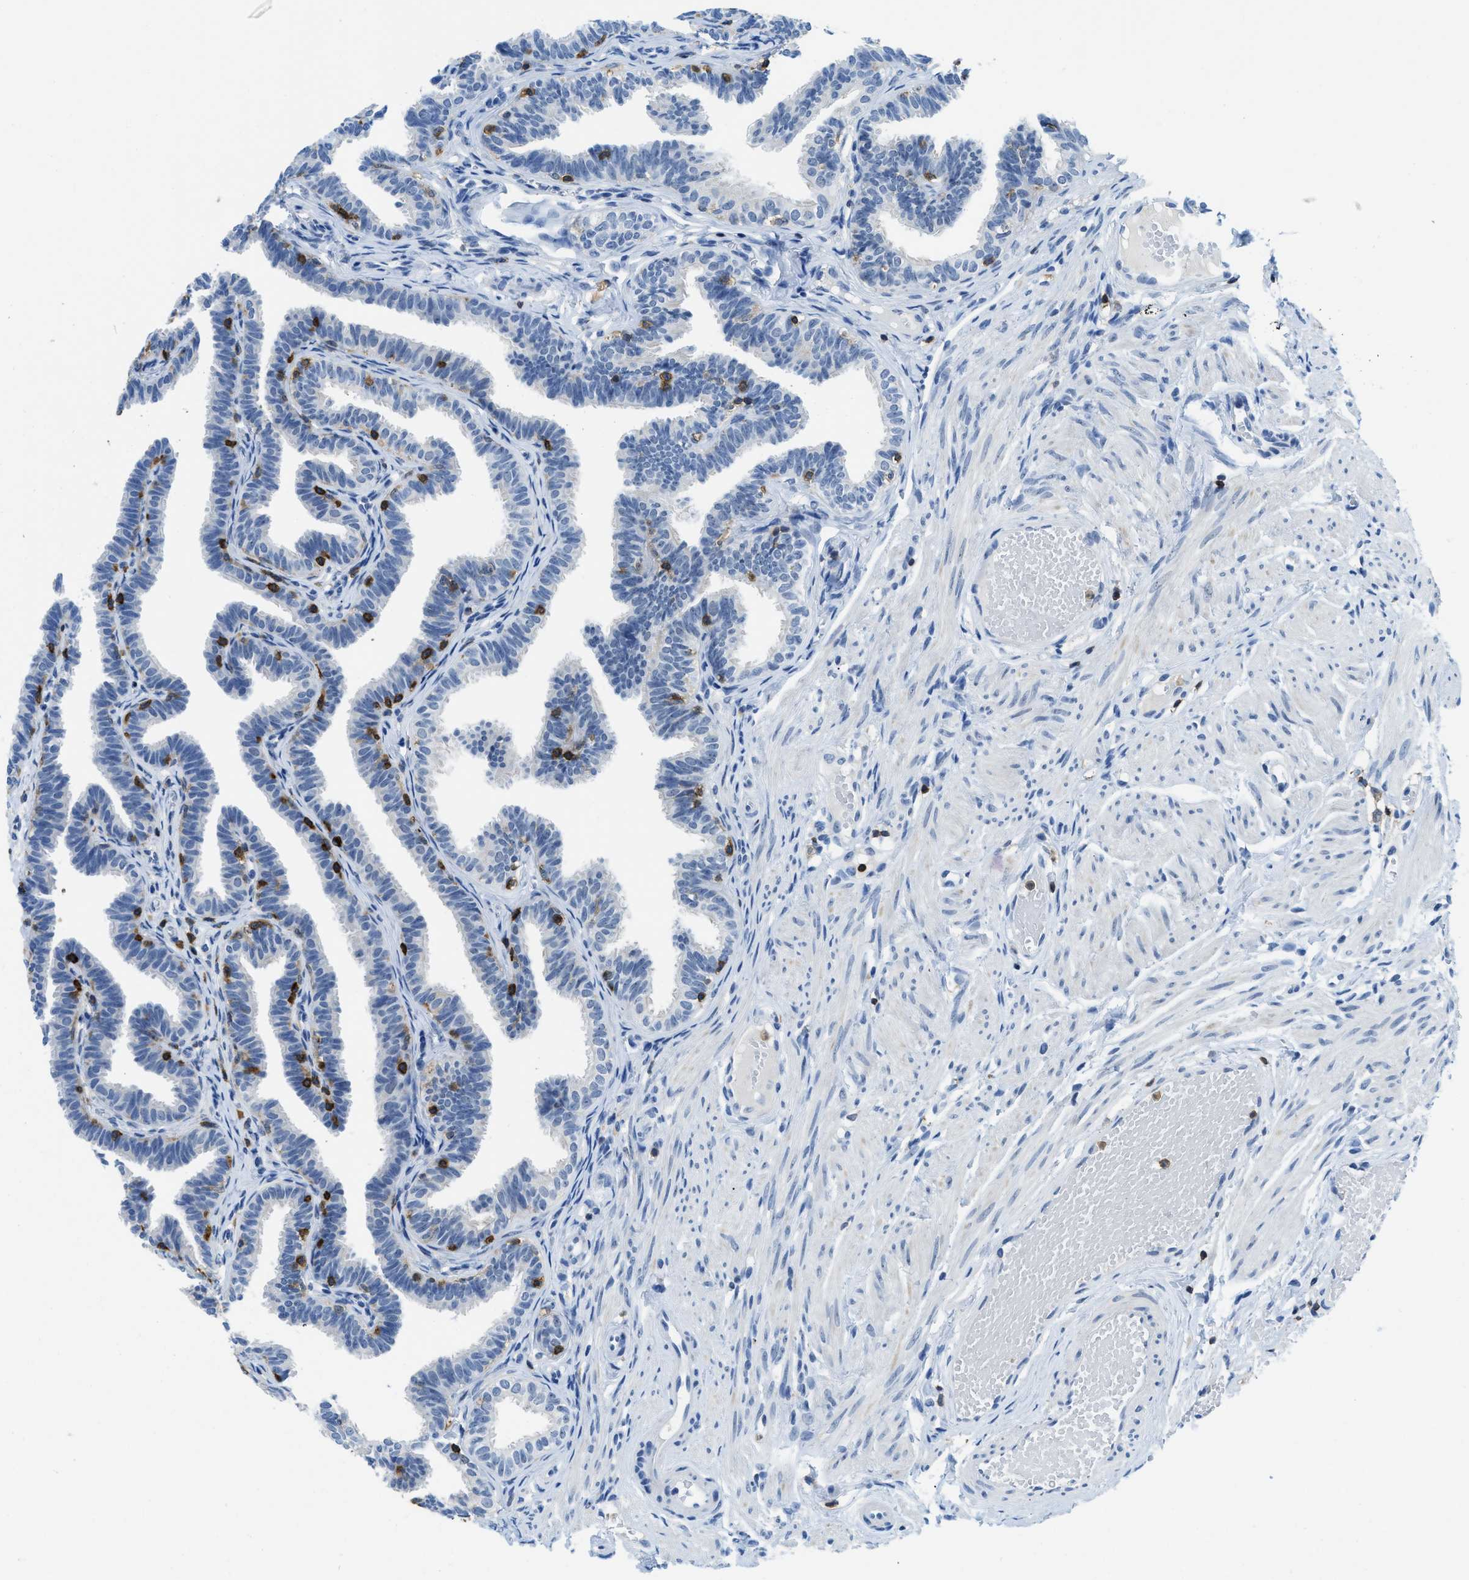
{"staining": {"intensity": "negative", "quantity": "none", "location": "none"}, "tissue": "fallopian tube", "cell_type": "Glandular cells", "image_type": "normal", "snomed": [{"axis": "morphology", "description": "Normal tissue, NOS"}, {"axis": "topography", "description": "Fallopian tube"}, {"axis": "topography", "description": "Ovary"}], "caption": "The histopathology image reveals no staining of glandular cells in normal fallopian tube. Brightfield microscopy of immunohistochemistry (IHC) stained with DAB (3,3'-diaminobenzidine) (brown) and hematoxylin (blue), captured at high magnification.", "gene": "FAM151A", "patient": {"sex": "female", "age": 23}}